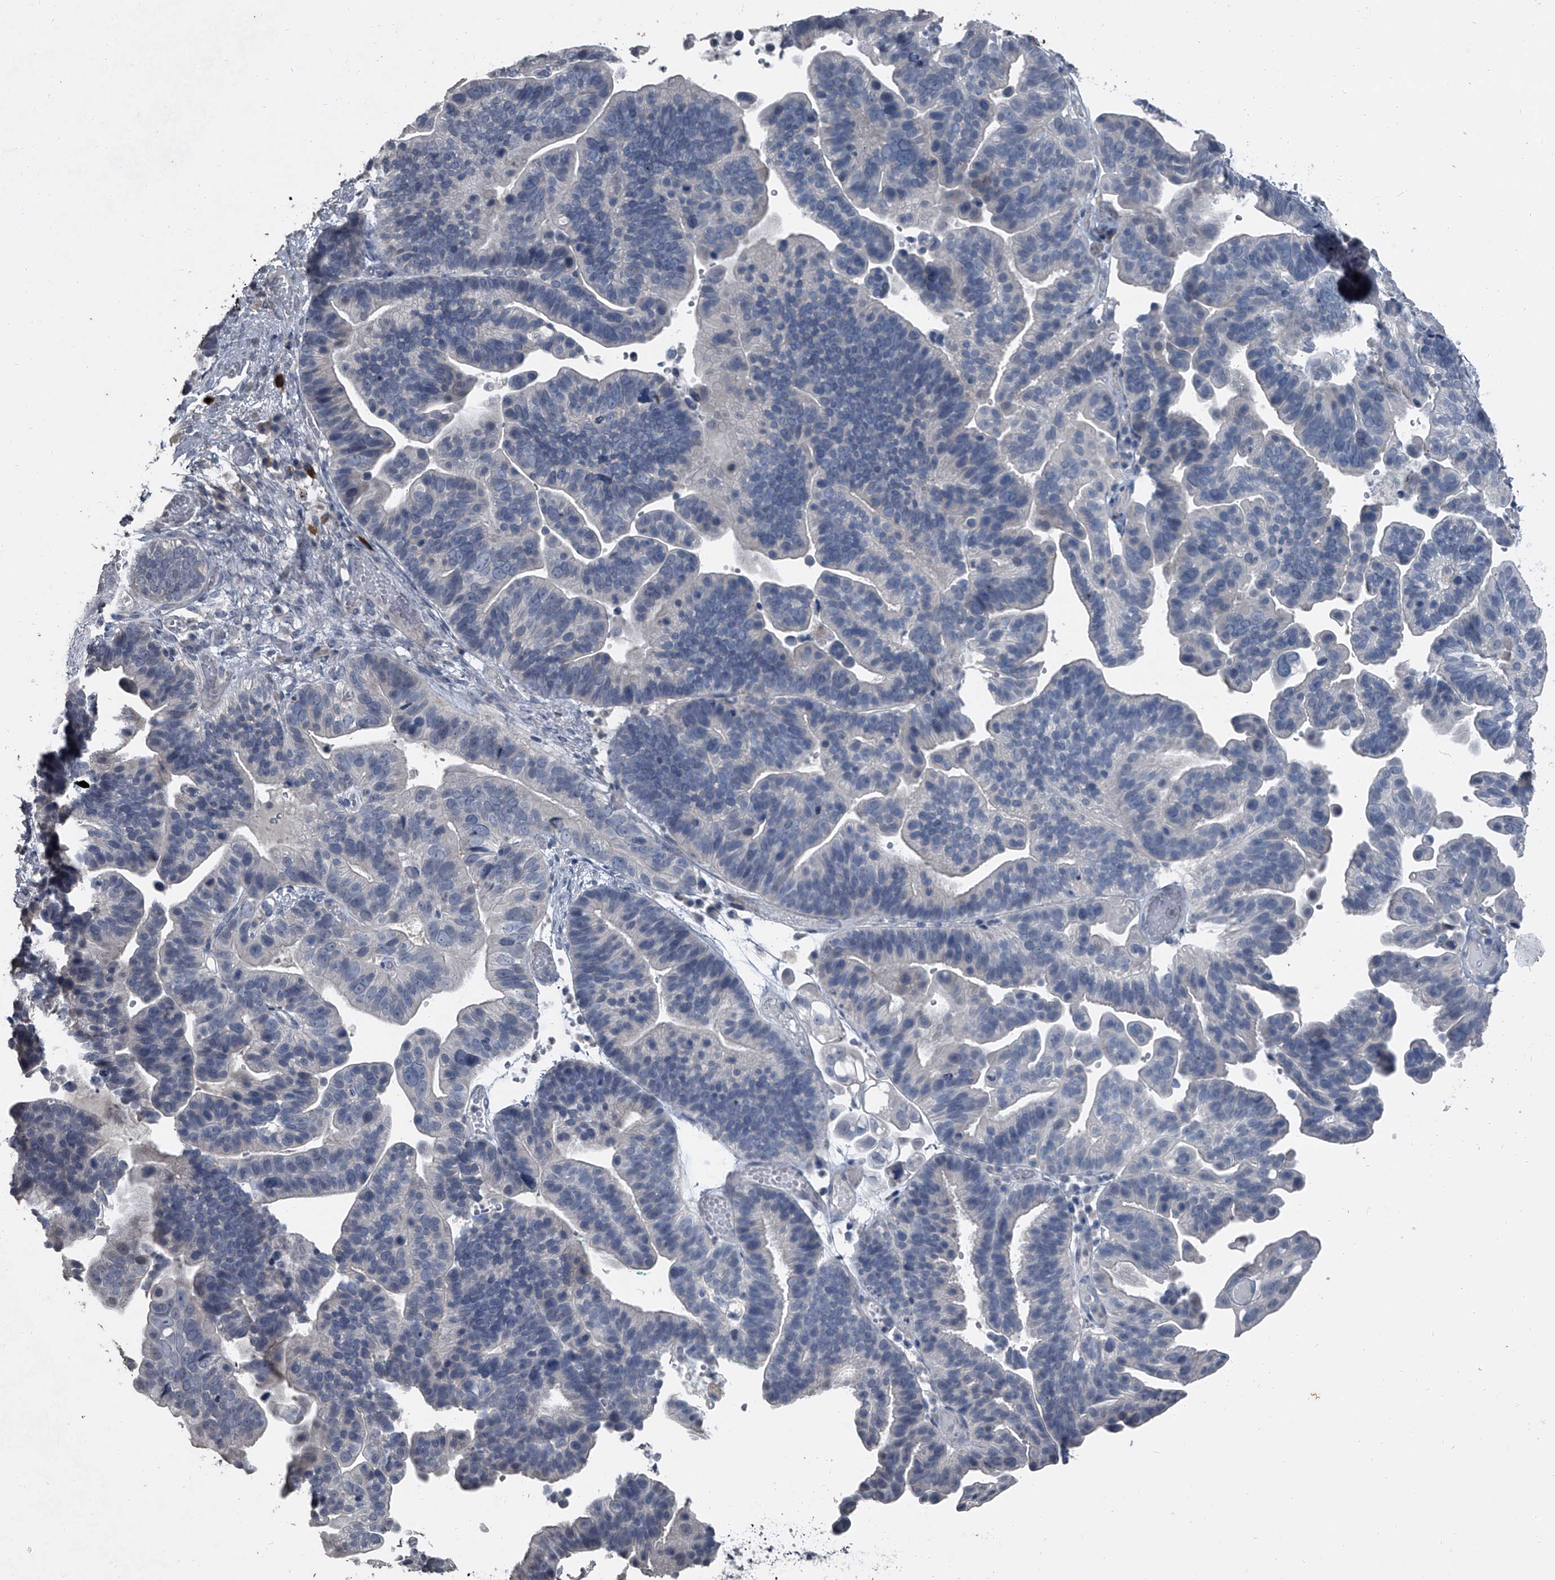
{"staining": {"intensity": "negative", "quantity": "none", "location": "none"}, "tissue": "ovarian cancer", "cell_type": "Tumor cells", "image_type": "cancer", "snomed": [{"axis": "morphology", "description": "Cystadenocarcinoma, serous, NOS"}, {"axis": "topography", "description": "Ovary"}], "caption": "The immunohistochemistry (IHC) micrograph has no significant staining in tumor cells of ovarian cancer (serous cystadenocarcinoma) tissue. (Brightfield microscopy of DAB (3,3'-diaminobenzidine) IHC at high magnification).", "gene": "HEPHL1", "patient": {"sex": "female", "age": 56}}